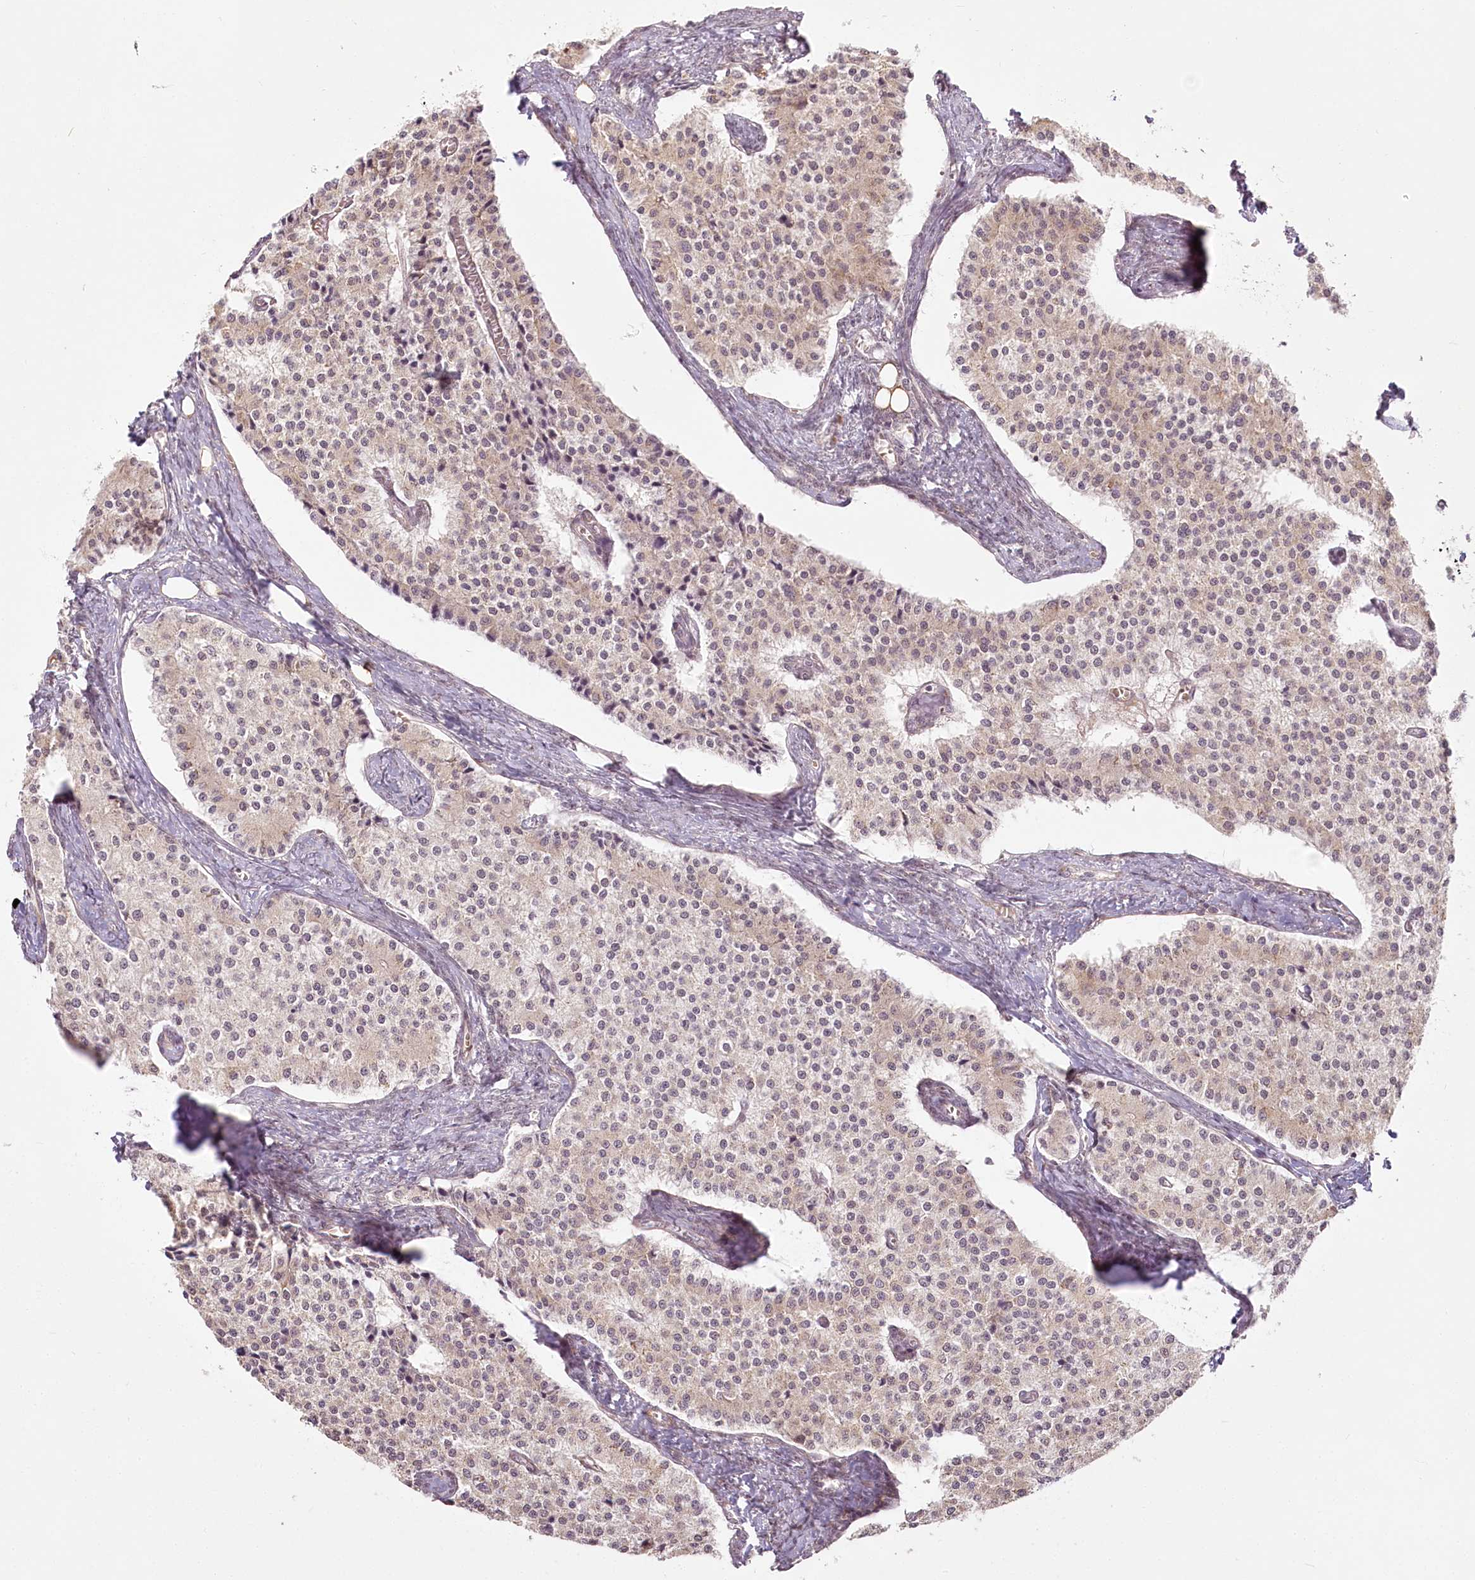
{"staining": {"intensity": "weak", "quantity": "25%-75%", "location": "cytoplasmic/membranous,nuclear"}, "tissue": "carcinoid", "cell_type": "Tumor cells", "image_type": "cancer", "snomed": [{"axis": "morphology", "description": "Carcinoid, malignant, NOS"}, {"axis": "topography", "description": "Colon"}], "caption": "An immunohistochemistry (IHC) image of tumor tissue is shown. Protein staining in brown shows weak cytoplasmic/membranous and nuclear positivity in carcinoid within tumor cells.", "gene": "EXOSC7", "patient": {"sex": "female", "age": 52}}